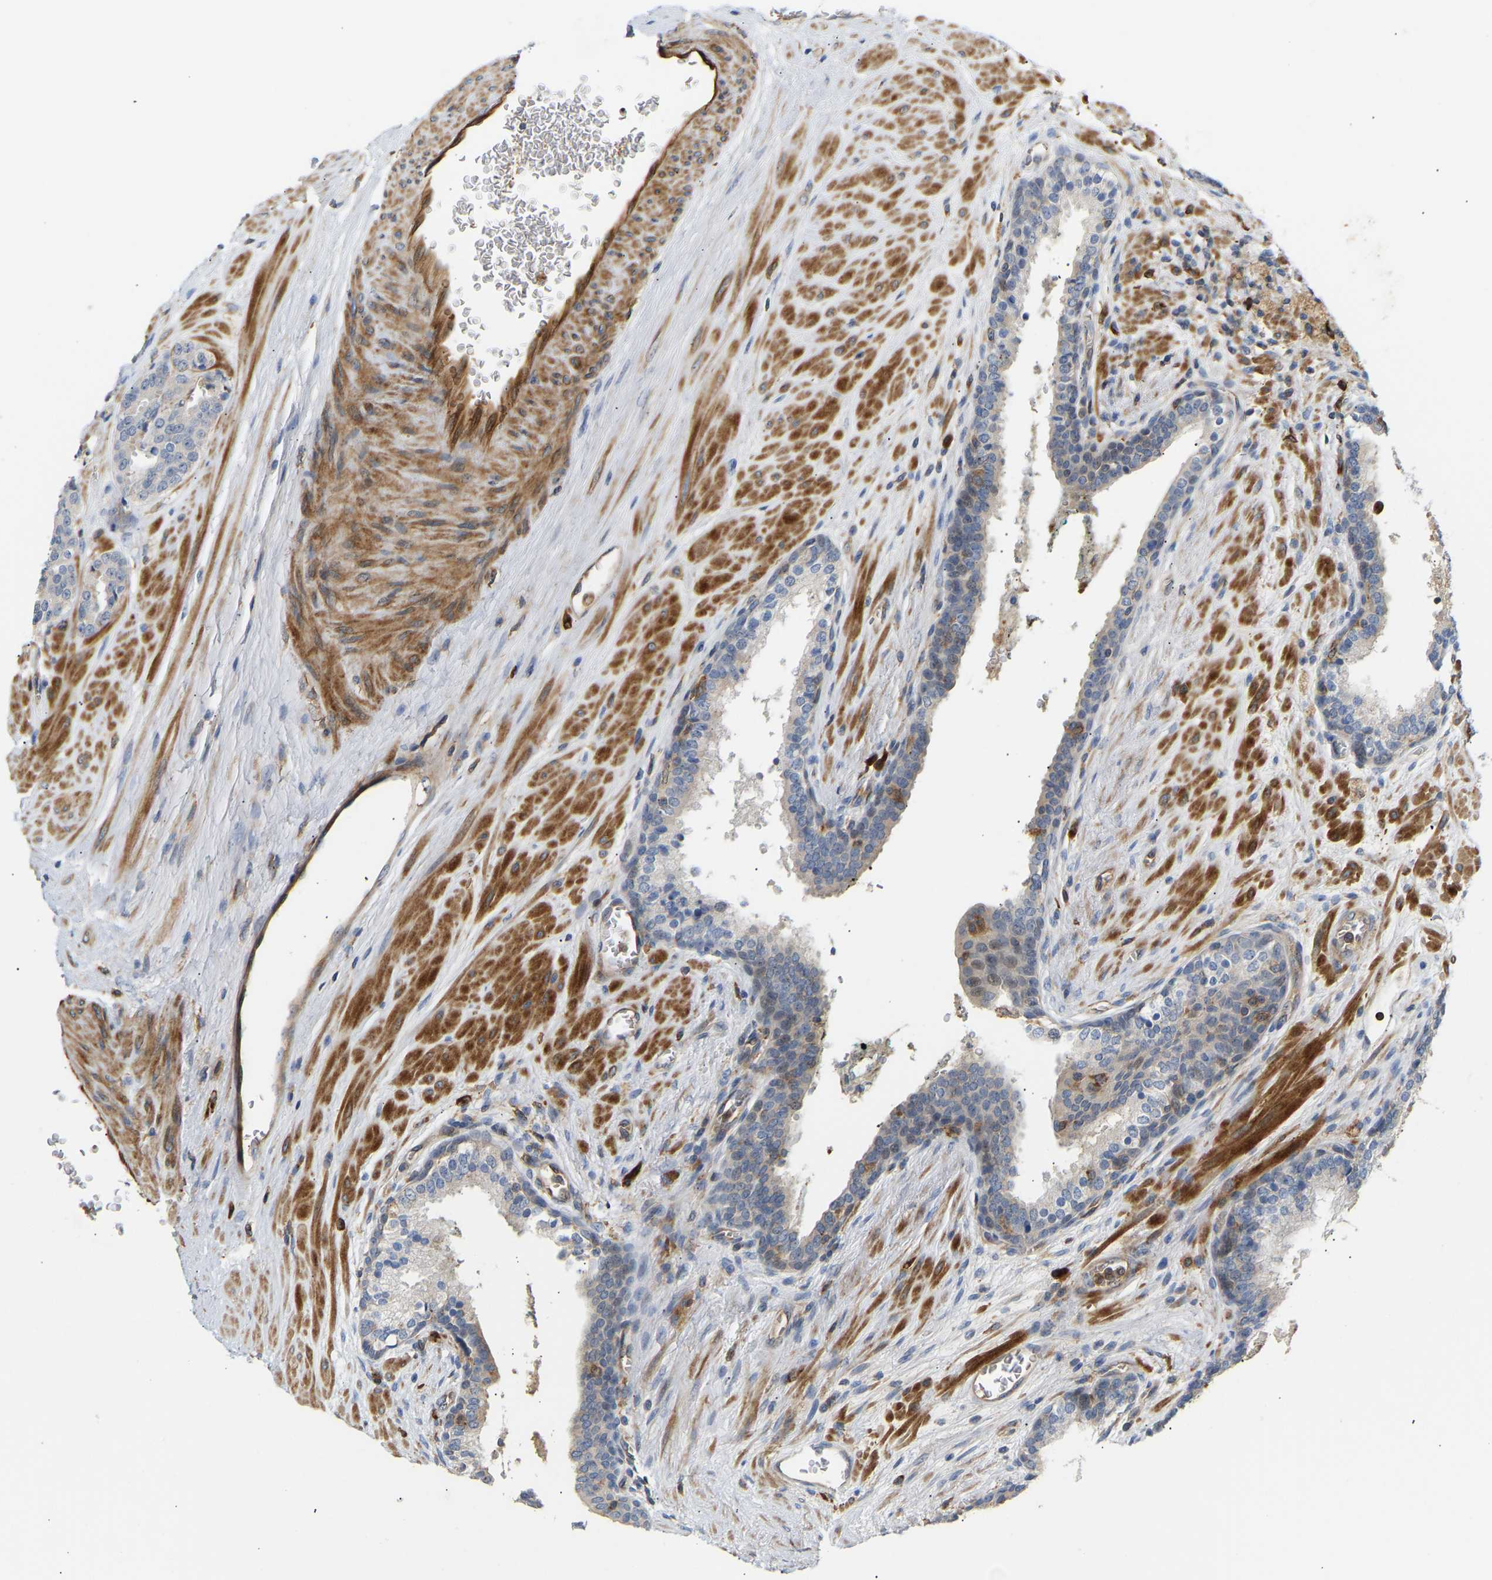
{"staining": {"intensity": "weak", "quantity": "<25%", "location": "cytoplasmic/membranous"}, "tissue": "prostate cancer", "cell_type": "Tumor cells", "image_type": "cancer", "snomed": [{"axis": "morphology", "description": "Adenocarcinoma, High grade"}, {"axis": "topography", "description": "Prostate"}], "caption": "An image of human prostate high-grade adenocarcinoma is negative for staining in tumor cells.", "gene": "PLCG2", "patient": {"sex": "male", "age": 60}}